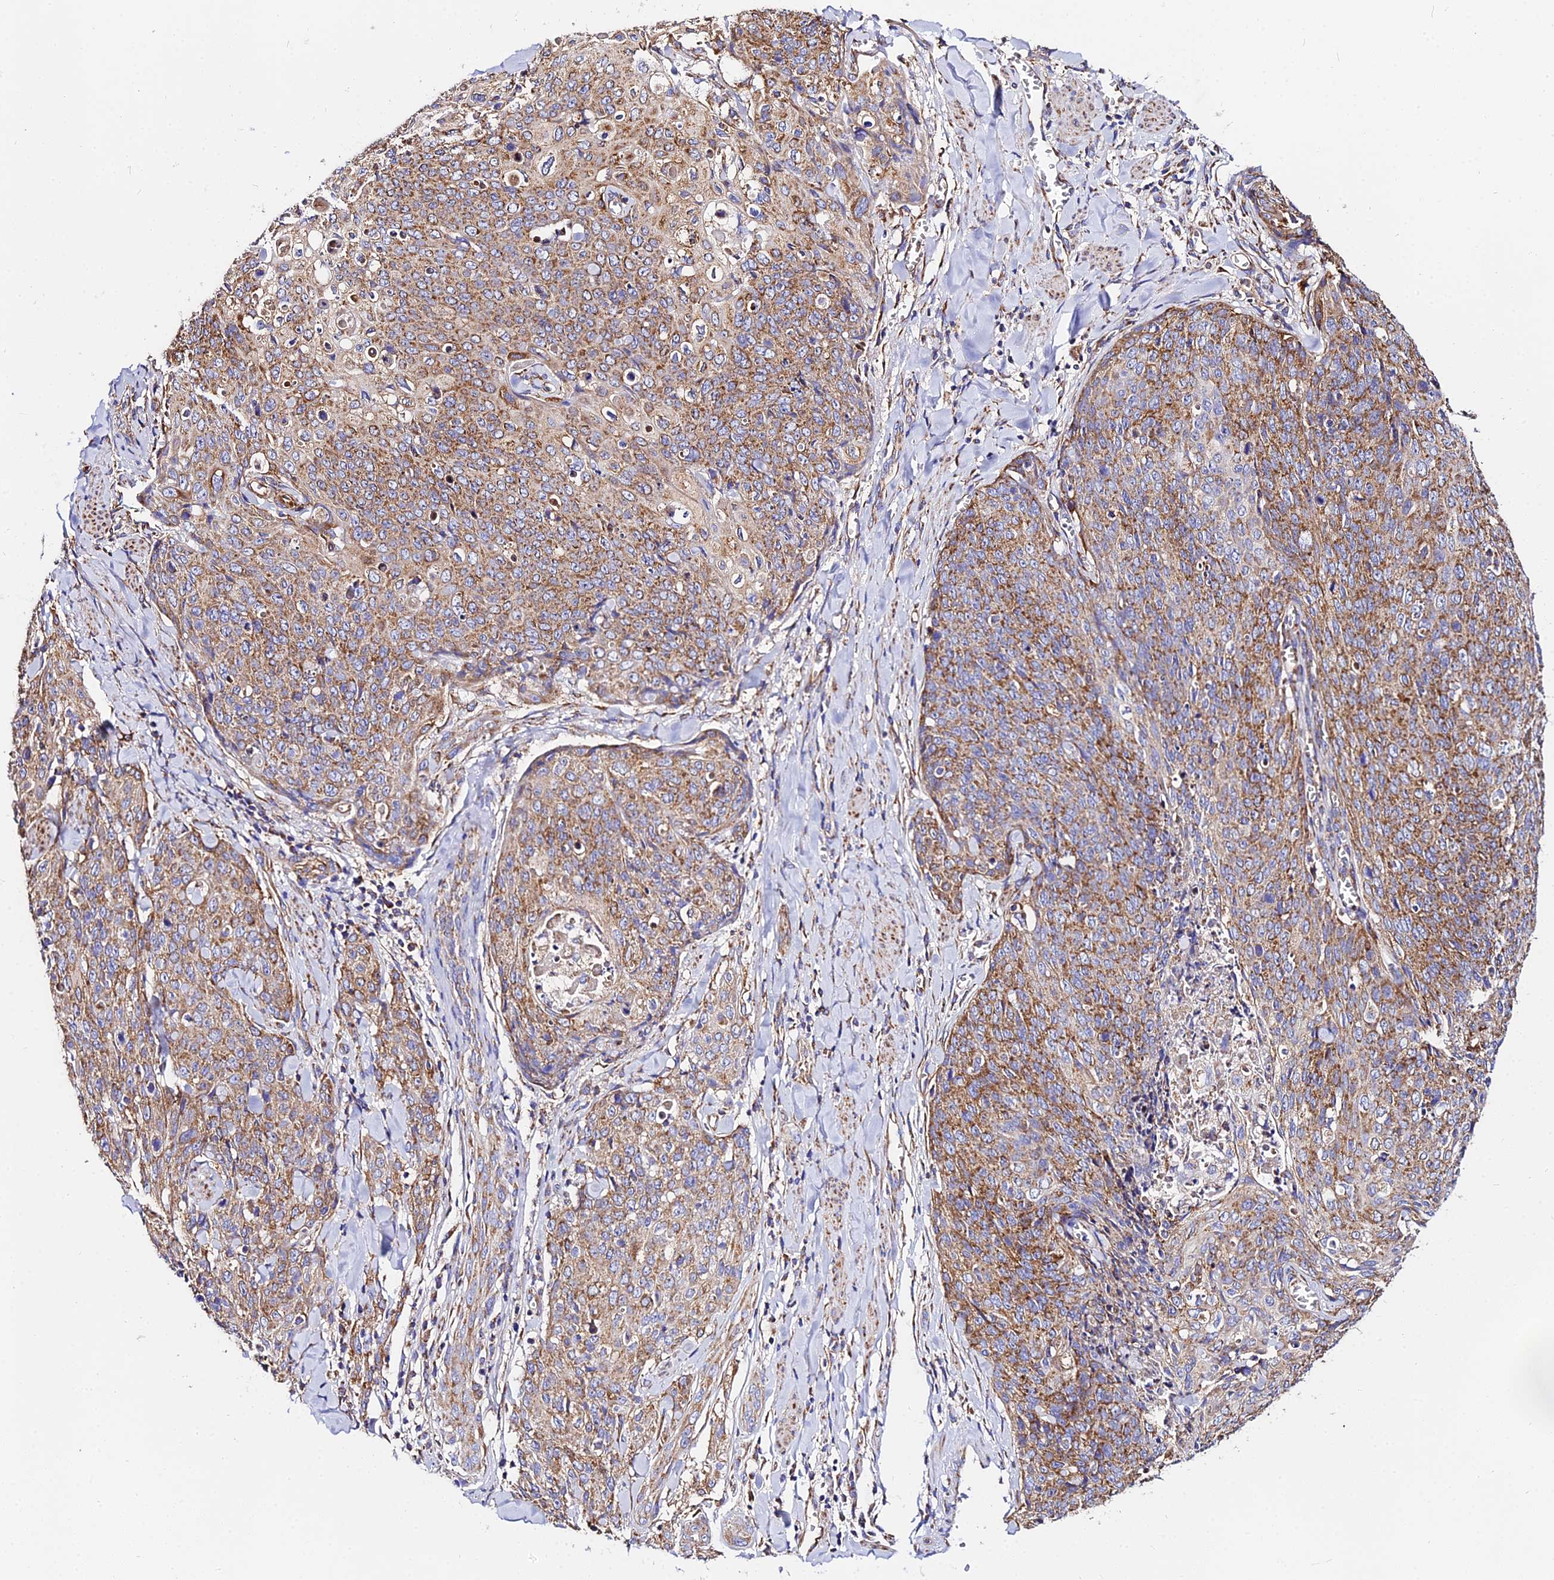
{"staining": {"intensity": "moderate", "quantity": ">75%", "location": "cytoplasmic/membranous"}, "tissue": "skin cancer", "cell_type": "Tumor cells", "image_type": "cancer", "snomed": [{"axis": "morphology", "description": "Squamous cell carcinoma, NOS"}, {"axis": "topography", "description": "Skin"}, {"axis": "topography", "description": "Vulva"}], "caption": "Protein staining demonstrates moderate cytoplasmic/membranous staining in approximately >75% of tumor cells in skin cancer (squamous cell carcinoma).", "gene": "ZNF573", "patient": {"sex": "female", "age": 85}}